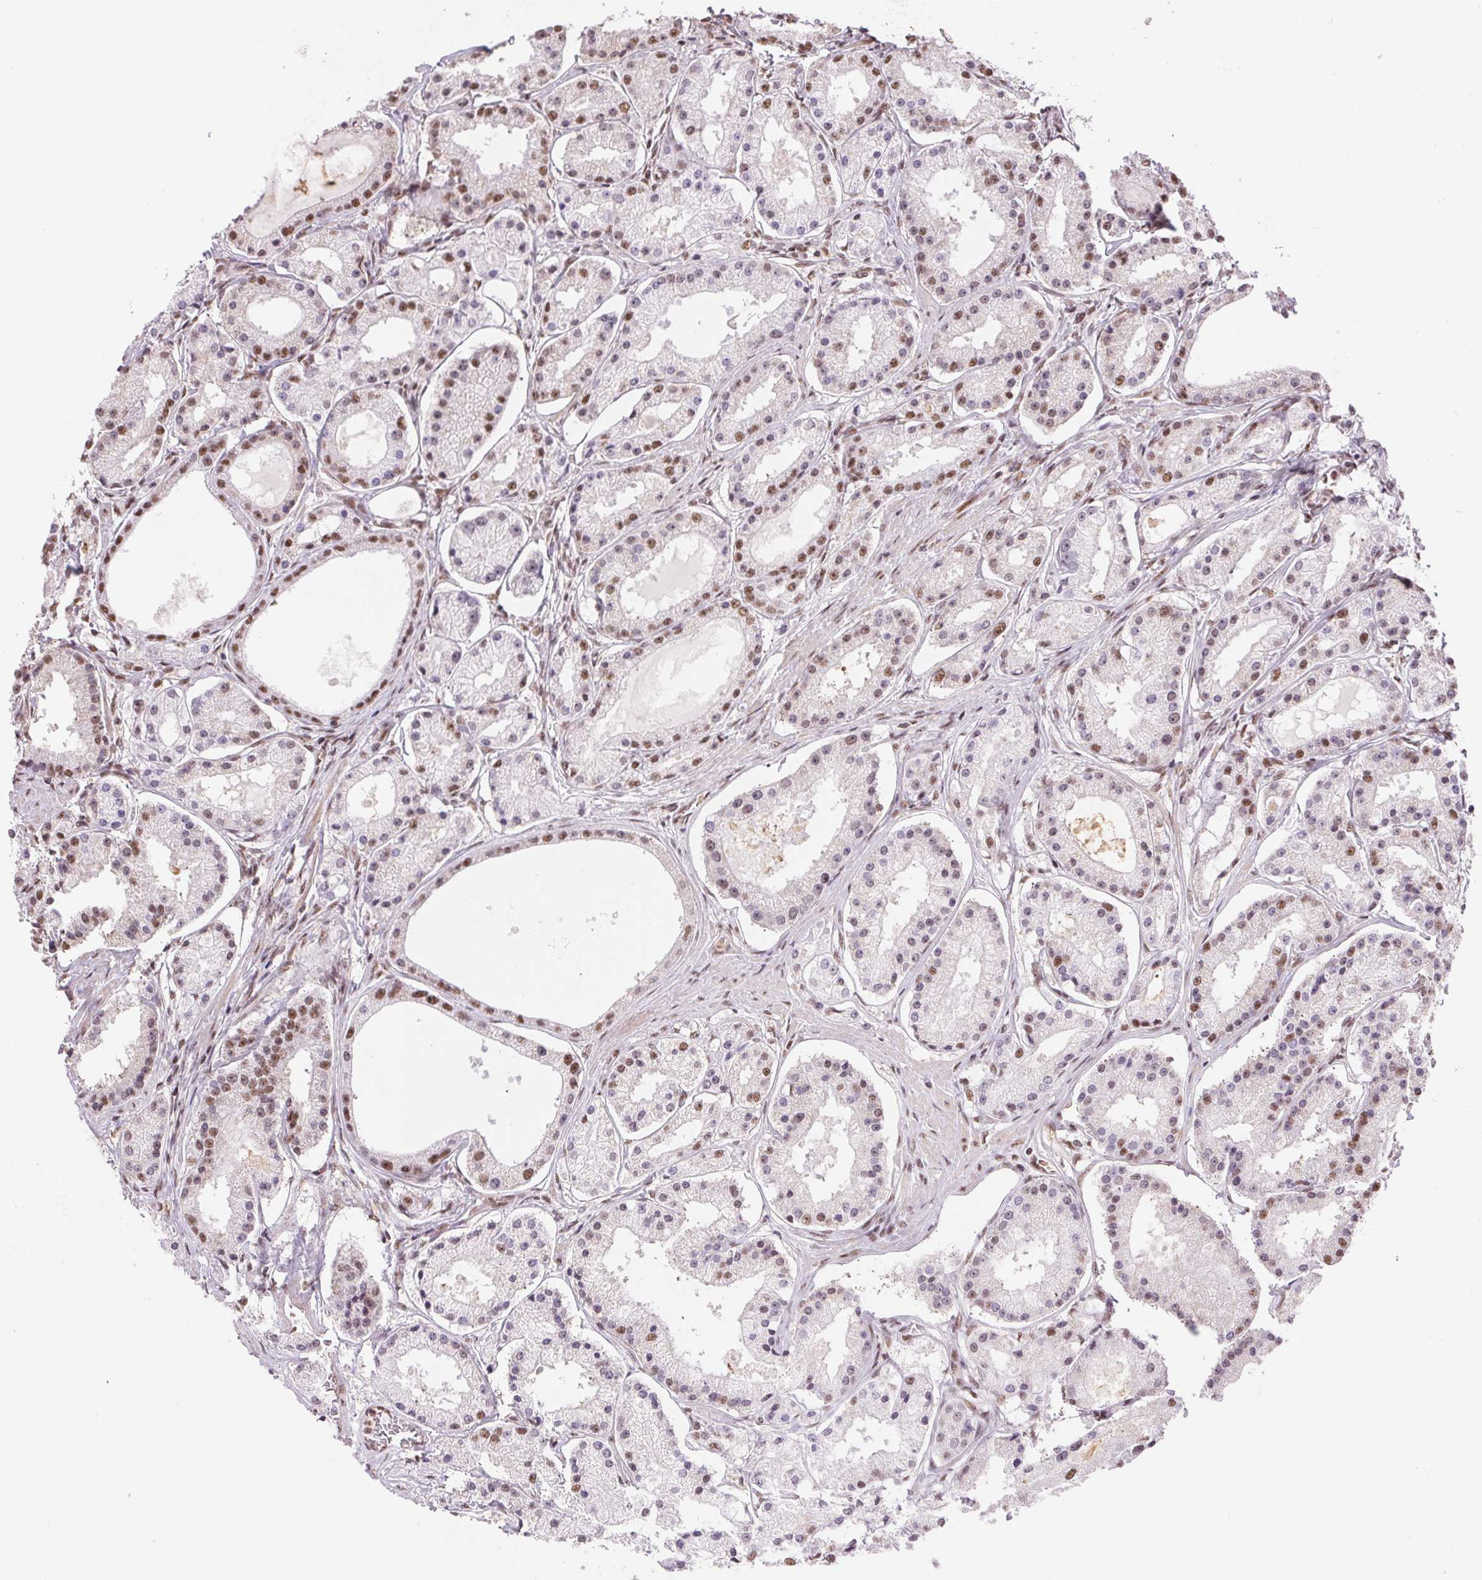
{"staining": {"intensity": "moderate", "quantity": "25%-75%", "location": "nuclear"}, "tissue": "prostate cancer", "cell_type": "Tumor cells", "image_type": "cancer", "snomed": [{"axis": "morphology", "description": "Adenocarcinoma, Low grade"}, {"axis": "topography", "description": "Prostate"}], "caption": "Prostate cancer was stained to show a protein in brown. There is medium levels of moderate nuclear positivity in about 25%-75% of tumor cells.", "gene": "SREK1", "patient": {"sex": "male", "age": 57}}